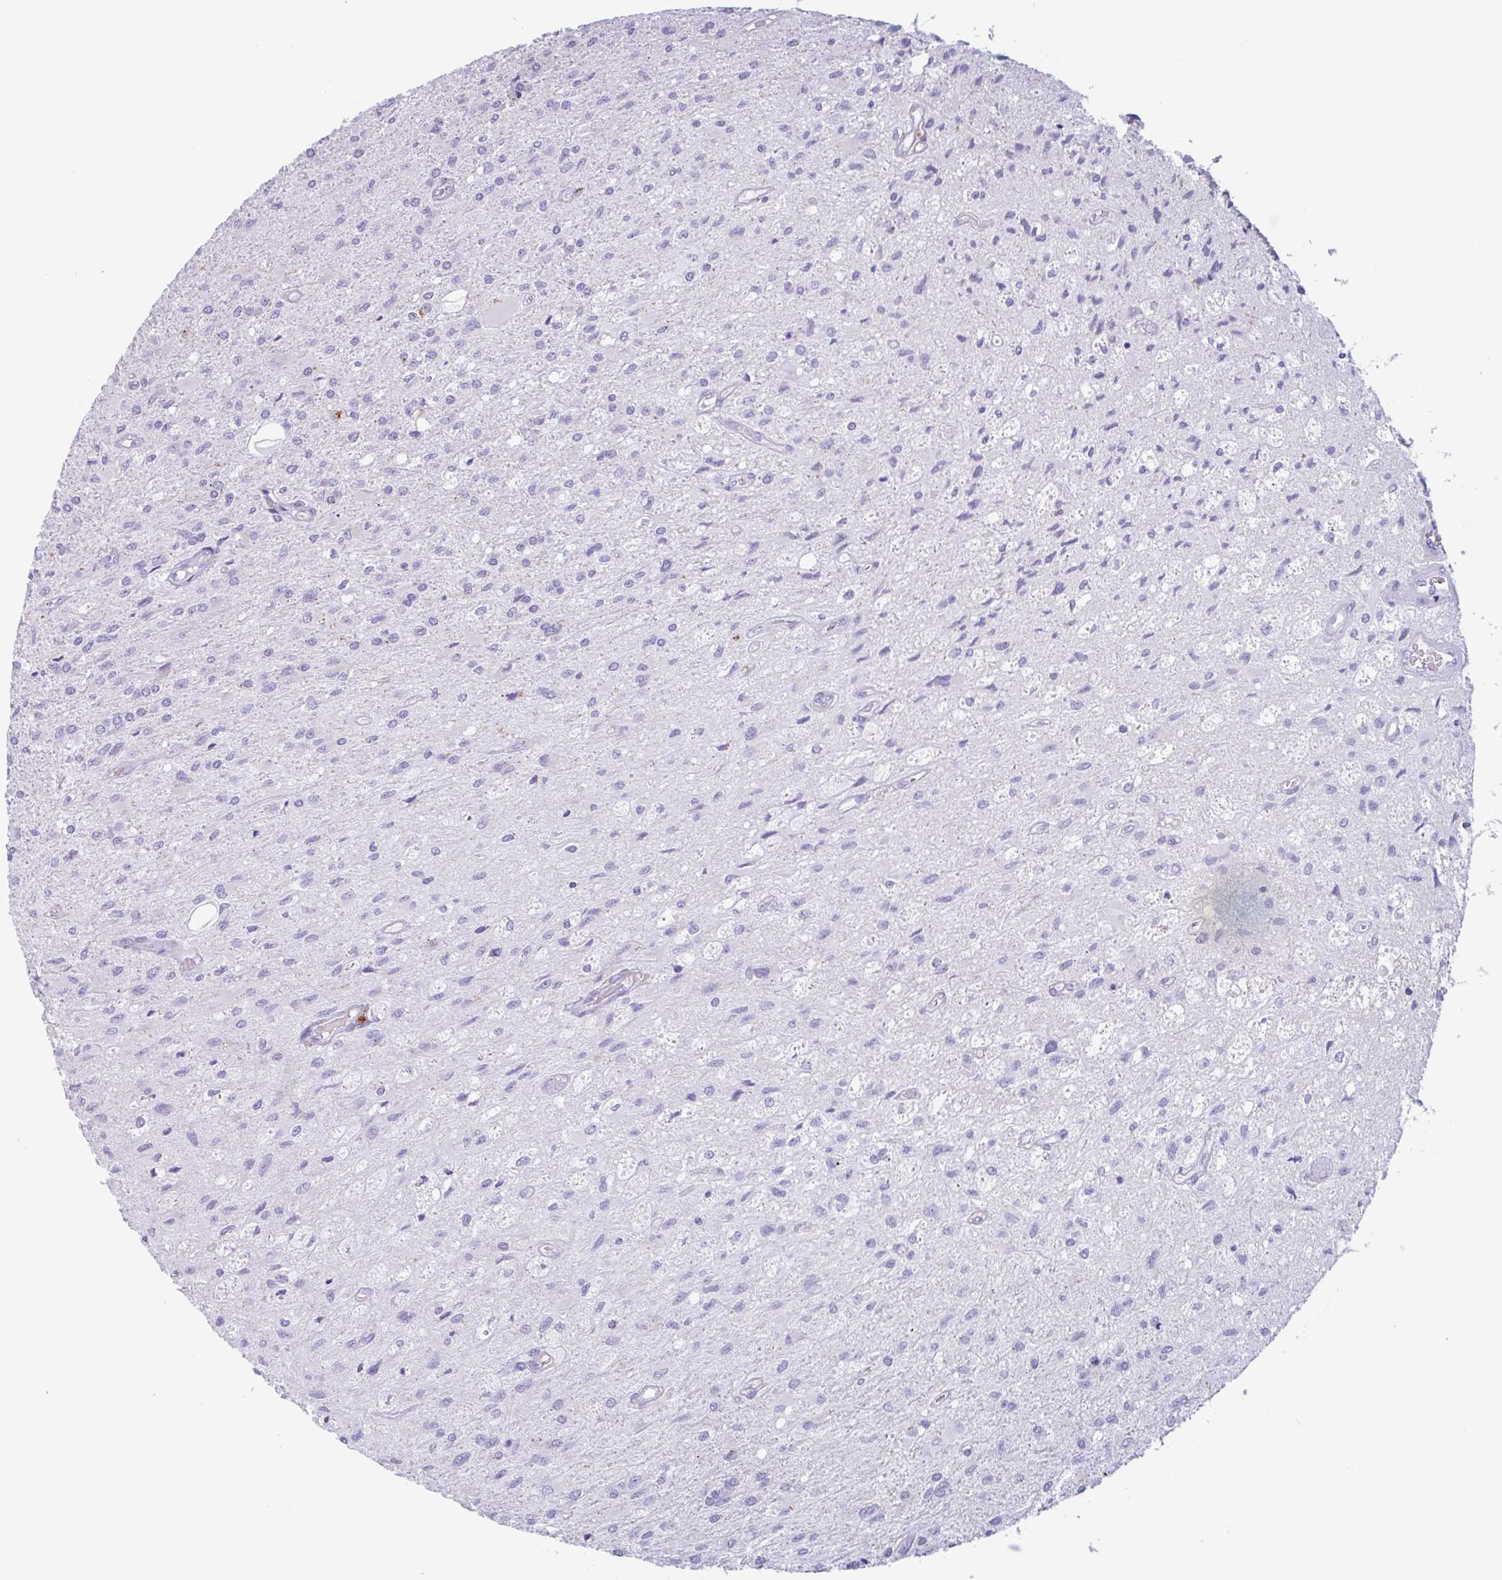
{"staining": {"intensity": "negative", "quantity": "none", "location": "none"}, "tissue": "glioma", "cell_type": "Tumor cells", "image_type": "cancer", "snomed": [{"axis": "morphology", "description": "Glioma, malignant, High grade"}, {"axis": "topography", "description": "Brain"}], "caption": "An image of human glioma is negative for staining in tumor cells. The staining is performed using DAB (3,3'-diaminobenzidine) brown chromogen with nuclei counter-stained in using hematoxylin.", "gene": "DTWD2", "patient": {"sex": "female", "age": 70}}